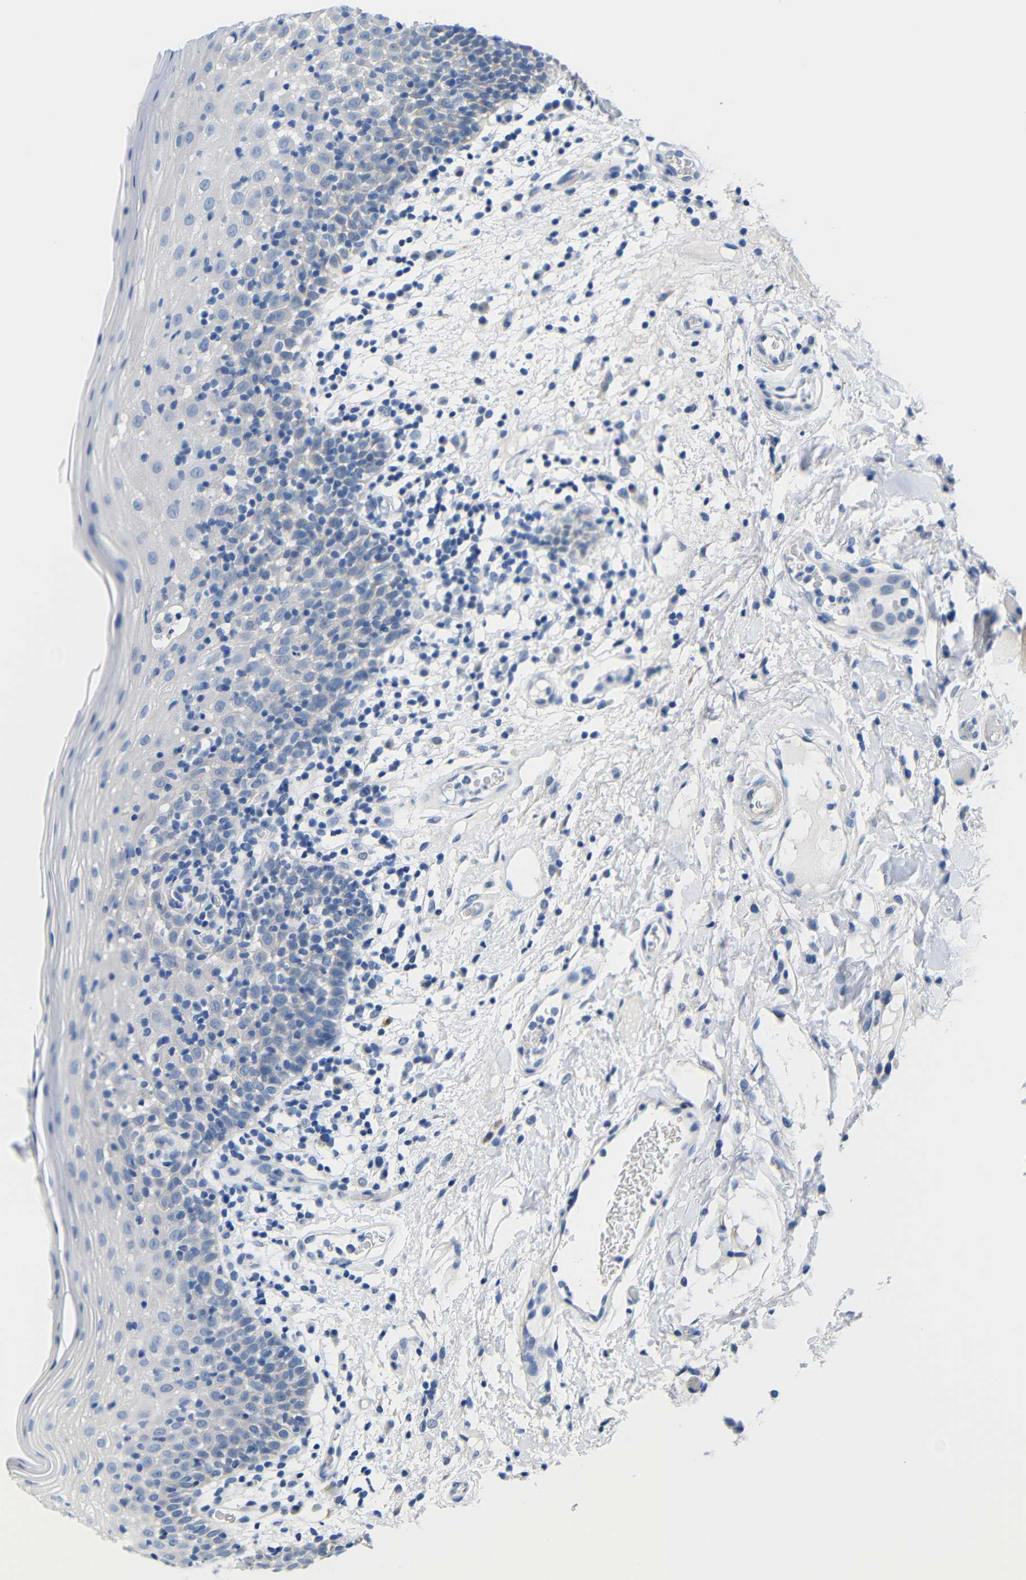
{"staining": {"intensity": "negative", "quantity": "none", "location": "none"}, "tissue": "oral mucosa", "cell_type": "Squamous epithelial cells", "image_type": "normal", "snomed": [{"axis": "morphology", "description": "Normal tissue, NOS"}, {"axis": "morphology", "description": "Squamous cell carcinoma, NOS"}, {"axis": "topography", "description": "Skeletal muscle"}, {"axis": "topography", "description": "Oral tissue"}], "caption": "High magnification brightfield microscopy of unremarkable oral mucosa stained with DAB (brown) and counterstained with hematoxylin (blue): squamous epithelial cells show no significant positivity. Nuclei are stained in blue.", "gene": "NEGR1", "patient": {"sex": "male", "age": 71}}